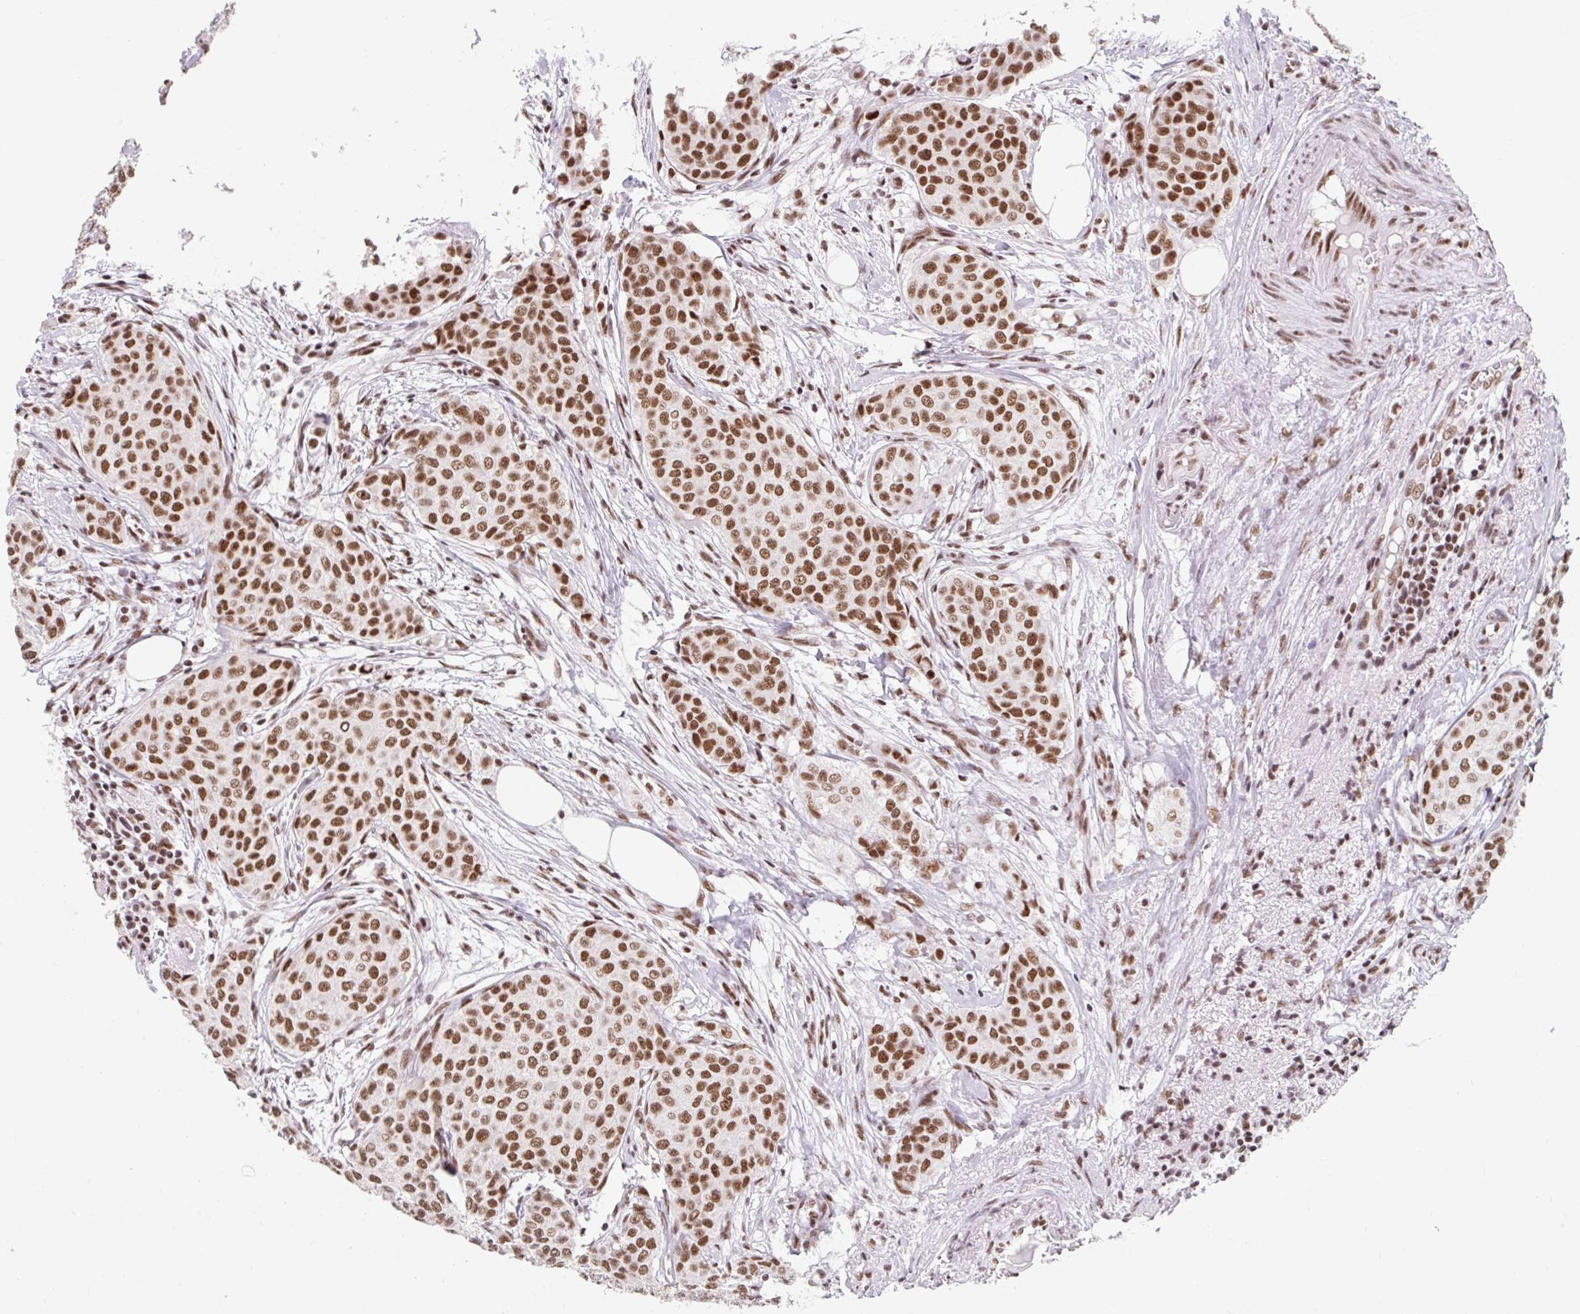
{"staining": {"intensity": "strong", "quantity": ">75%", "location": "nuclear"}, "tissue": "breast cancer", "cell_type": "Tumor cells", "image_type": "cancer", "snomed": [{"axis": "morphology", "description": "Duct carcinoma"}, {"axis": "topography", "description": "Breast"}], "caption": "Protein analysis of breast cancer (infiltrating ductal carcinoma) tissue displays strong nuclear staining in about >75% of tumor cells.", "gene": "SRSF10", "patient": {"sex": "female", "age": 47}}